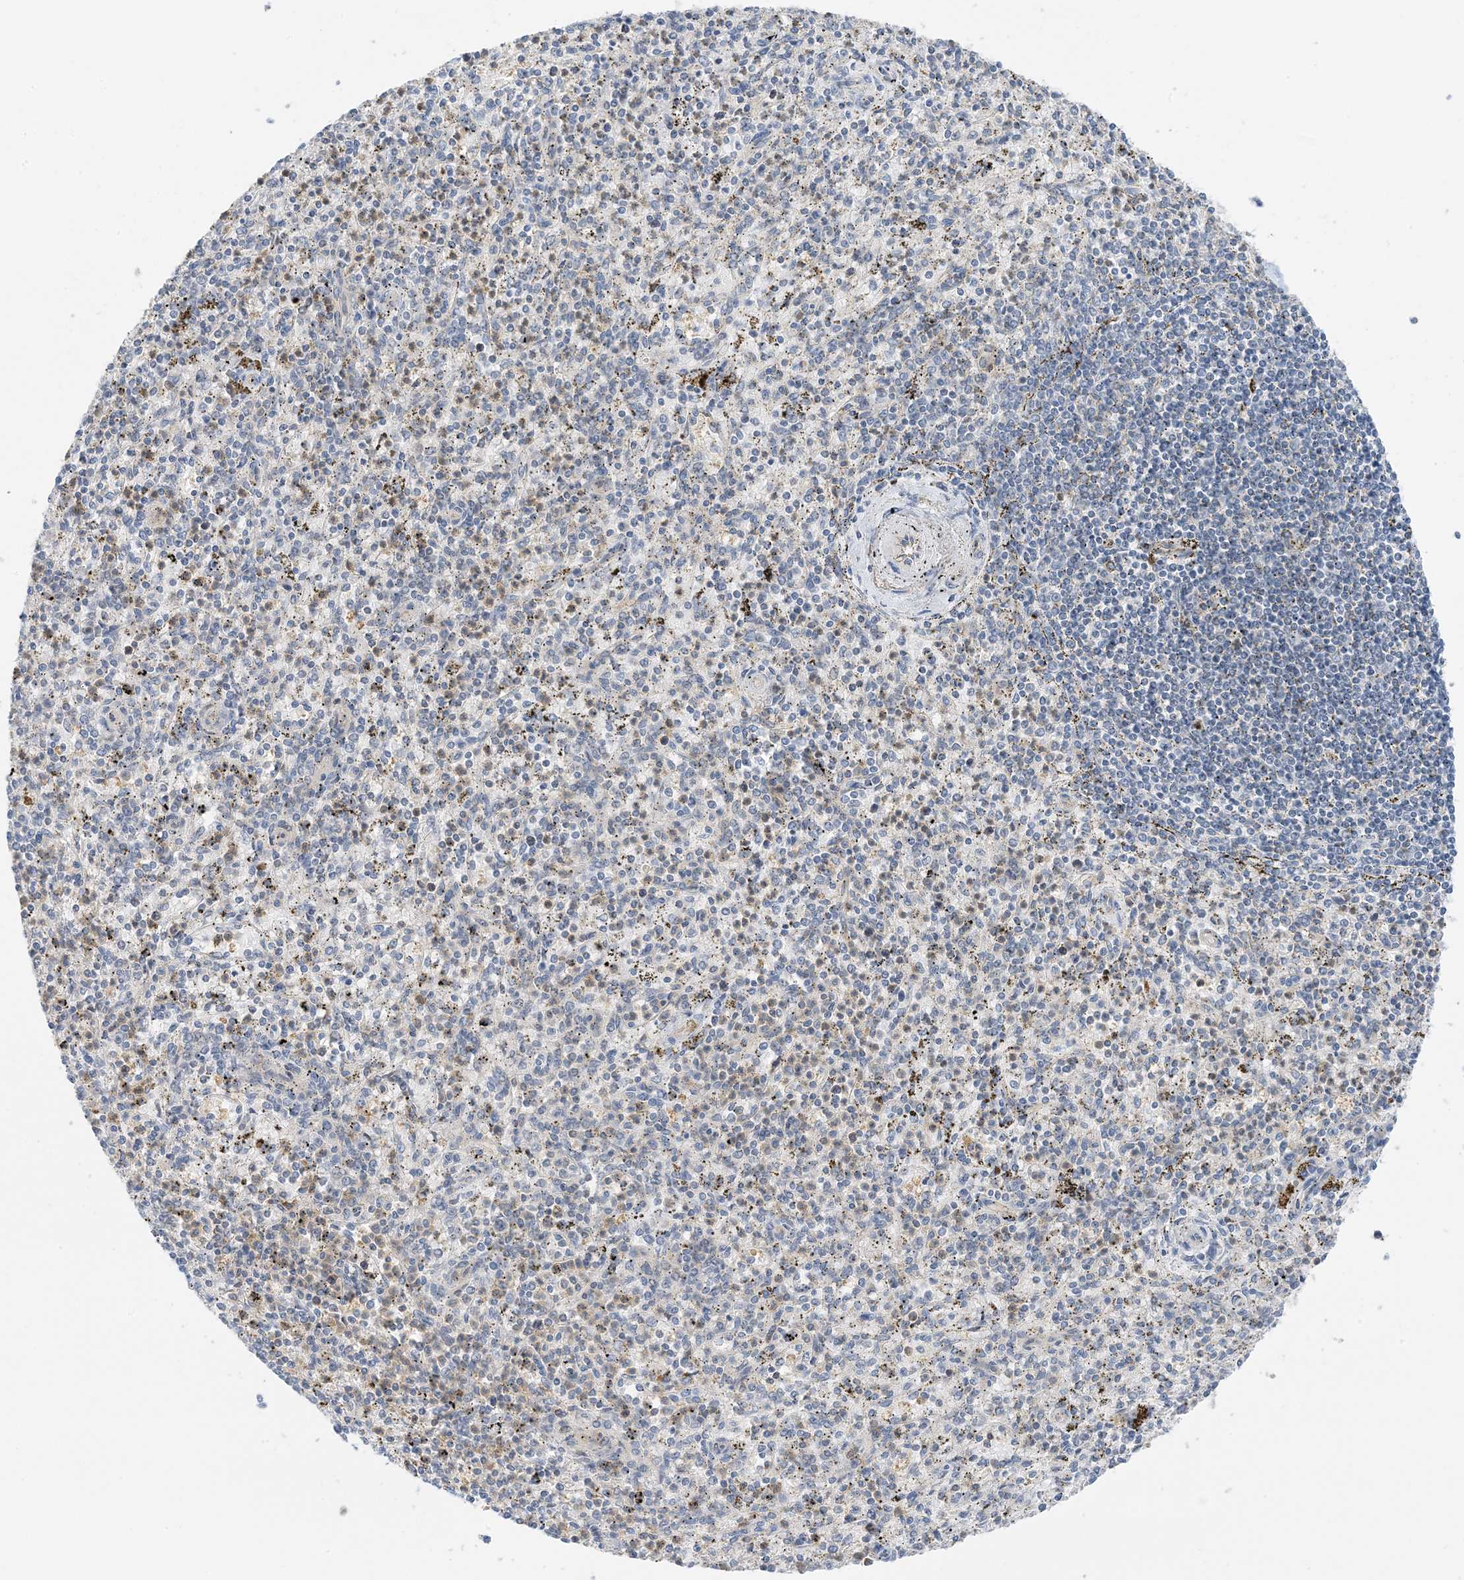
{"staining": {"intensity": "weak", "quantity": "25%-75%", "location": "cytoplasmic/membranous"}, "tissue": "spleen", "cell_type": "Cells in red pulp", "image_type": "normal", "snomed": [{"axis": "morphology", "description": "Normal tissue, NOS"}, {"axis": "topography", "description": "Spleen"}], "caption": "Immunohistochemical staining of normal human spleen displays 25%-75% levels of weak cytoplasmic/membranous protein staining in approximately 25%-75% of cells in red pulp.", "gene": "KIFBP", "patient": {"sex": "male", "age": 72}}